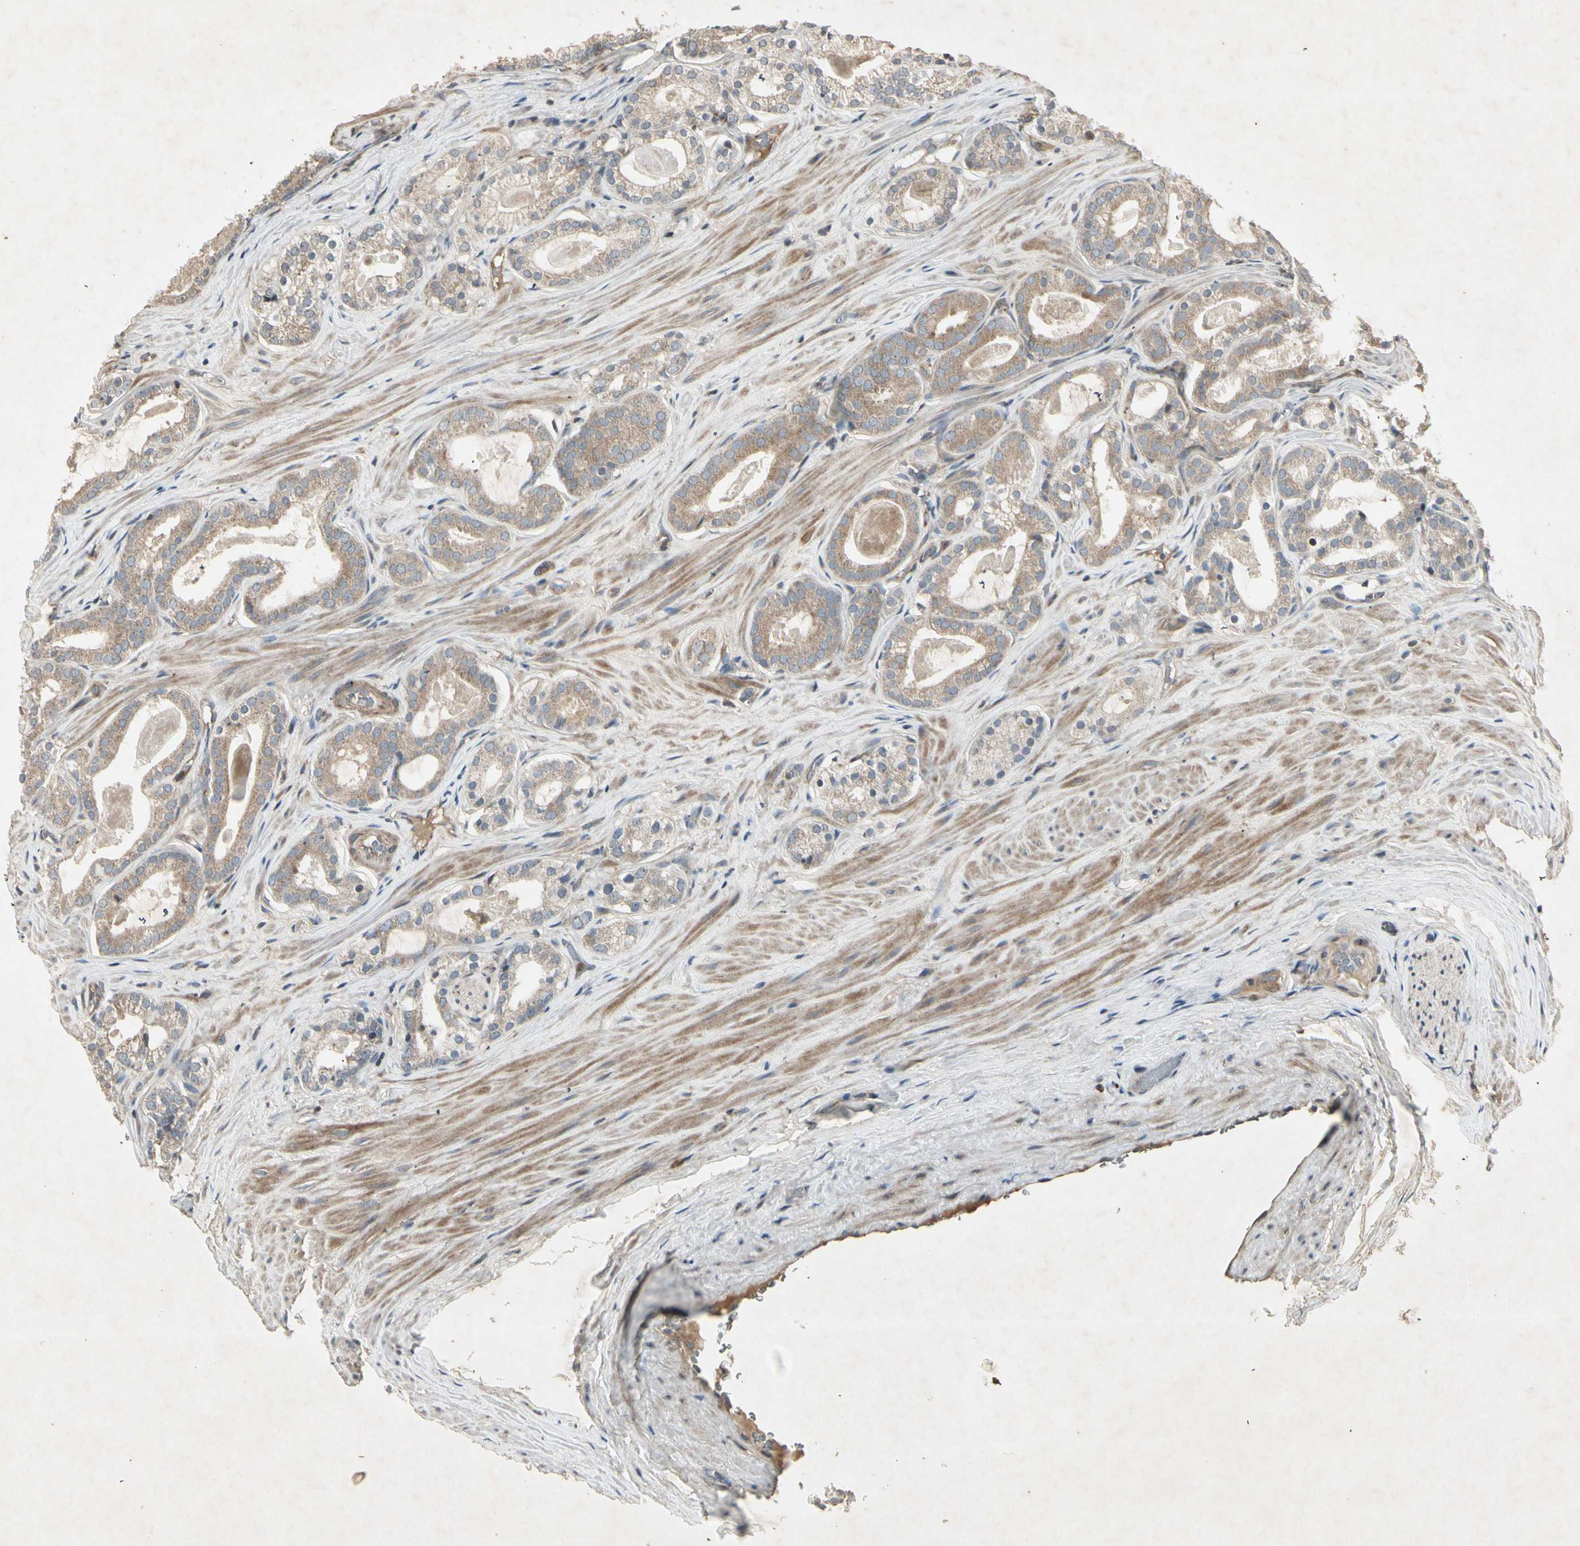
{"staining": {"intensity": "weak", "quantity": ">75%", "location": "cytoplasmic/membranous"}, "tissue": "prostate cancer", "cell_type": "Tumor cells", "image_type": "cancer", "snomed": [{"axis": "morphology", "description": "Adenocarcinoma, Low grade"}, {"axis": "topography", "description": "Prostate"}], "caption": "Immunohistochemistry micrograph of prostate cancer (low-grade adenocarcinoma) stained for a protein (brown), which displays low levels of weak cytoplasmic/membranous staining in about >75% of tumor cells.", "gene": "TEK", "patient": {"sex": "male", "age": 59}}